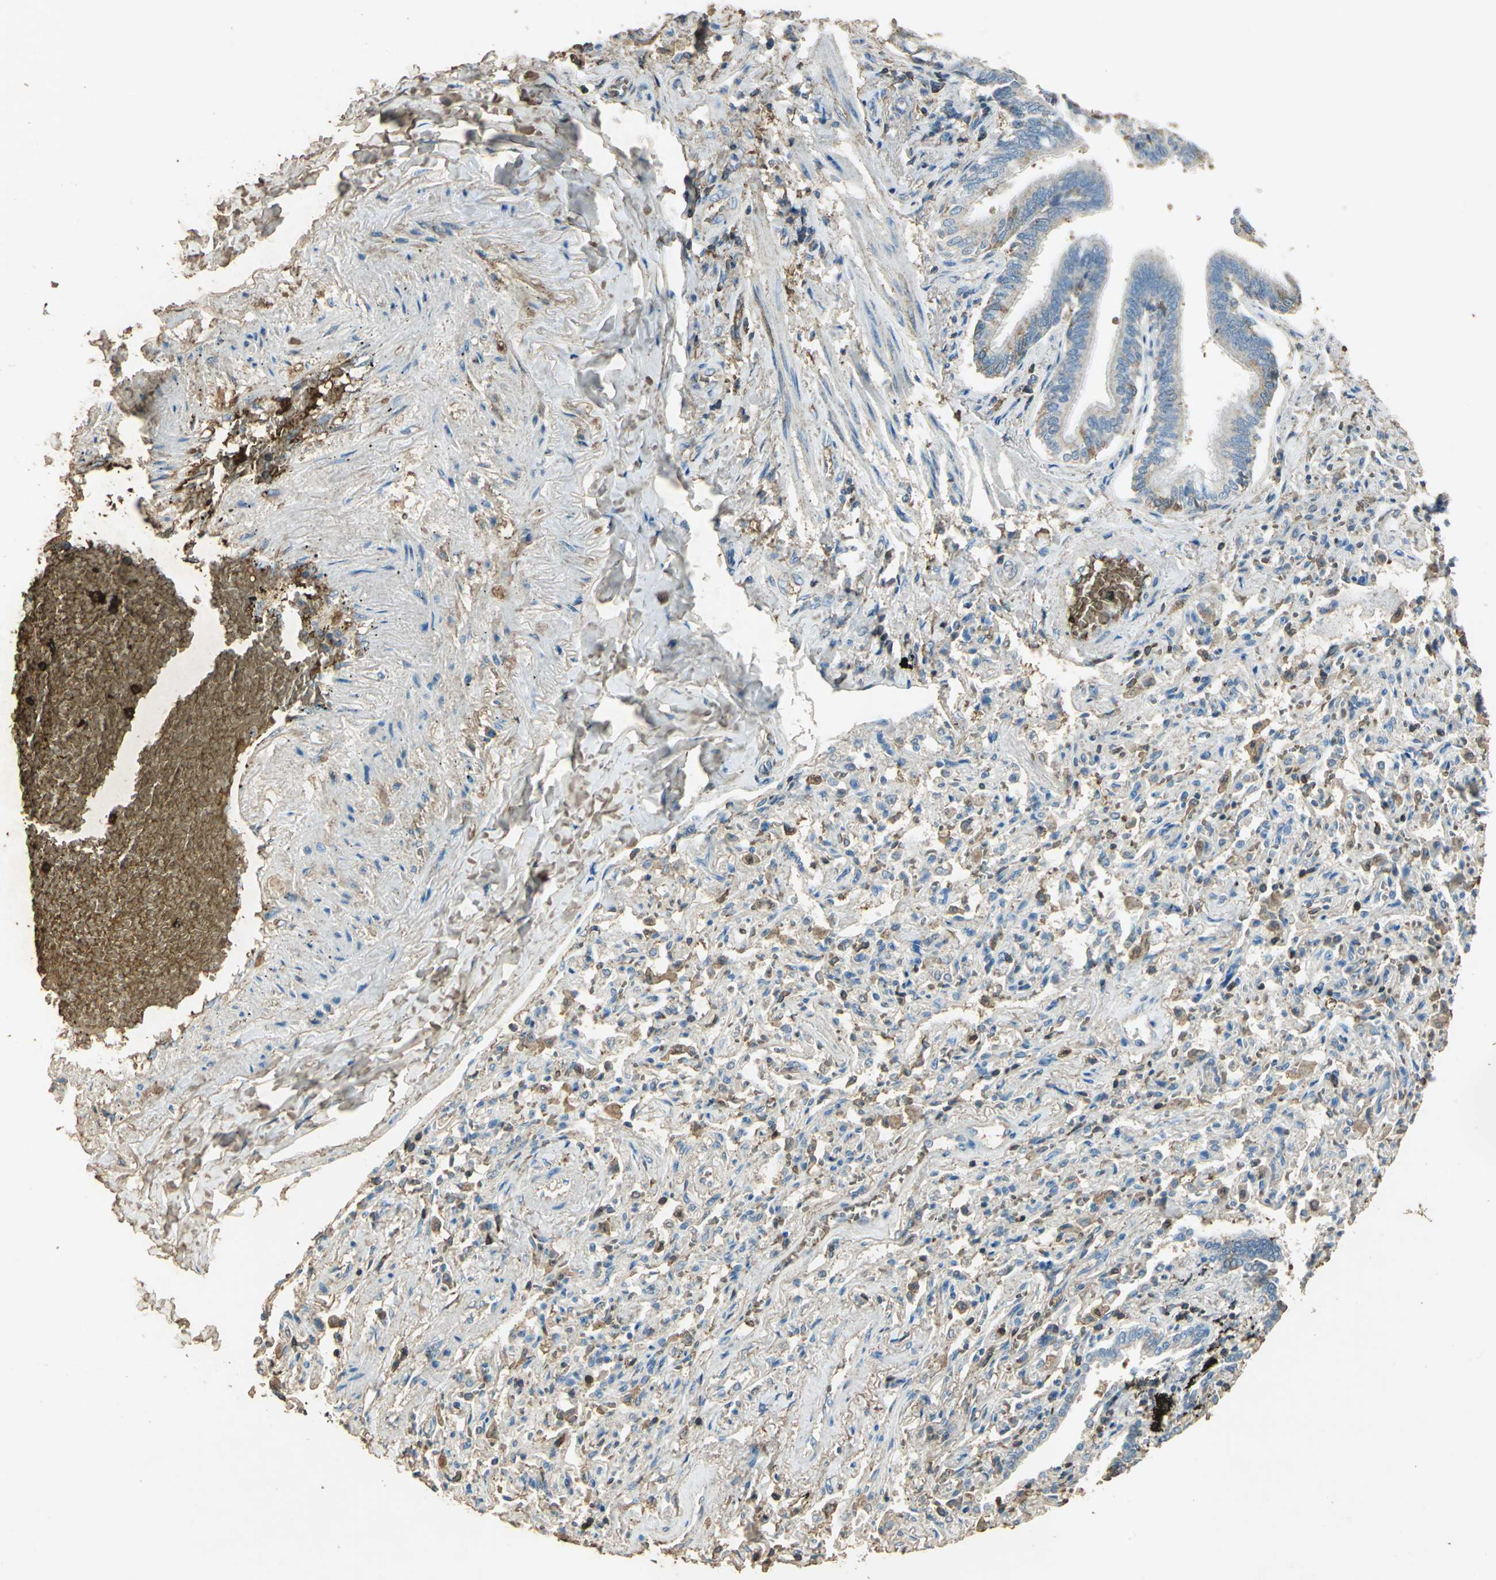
{"staining": {"intensity": "weak", "quantity": ">75%", "location": "cytoplasmic/membranous"}, "tissue": "bronchus", "cell_type": "Respiratory epithelial cells", "image_type": "normal", "snomed": [{"axis": "morphology", "description": "Normal tissue, NOS"}, {"axis": "topography", "description": "Lung"}], "caption": "IHC image of unremarkable bronchus: human bronchus stained using immunohistochemistry demonstrates low levels of weak protein expression localized specifically in the cytoplasmic/membranous of respiratory epithelial cells, appearing as a cytoplasmic/membranous brown color.", "gene": "TRAPPC2", "patient": {"sex": "male", "age": 64}}